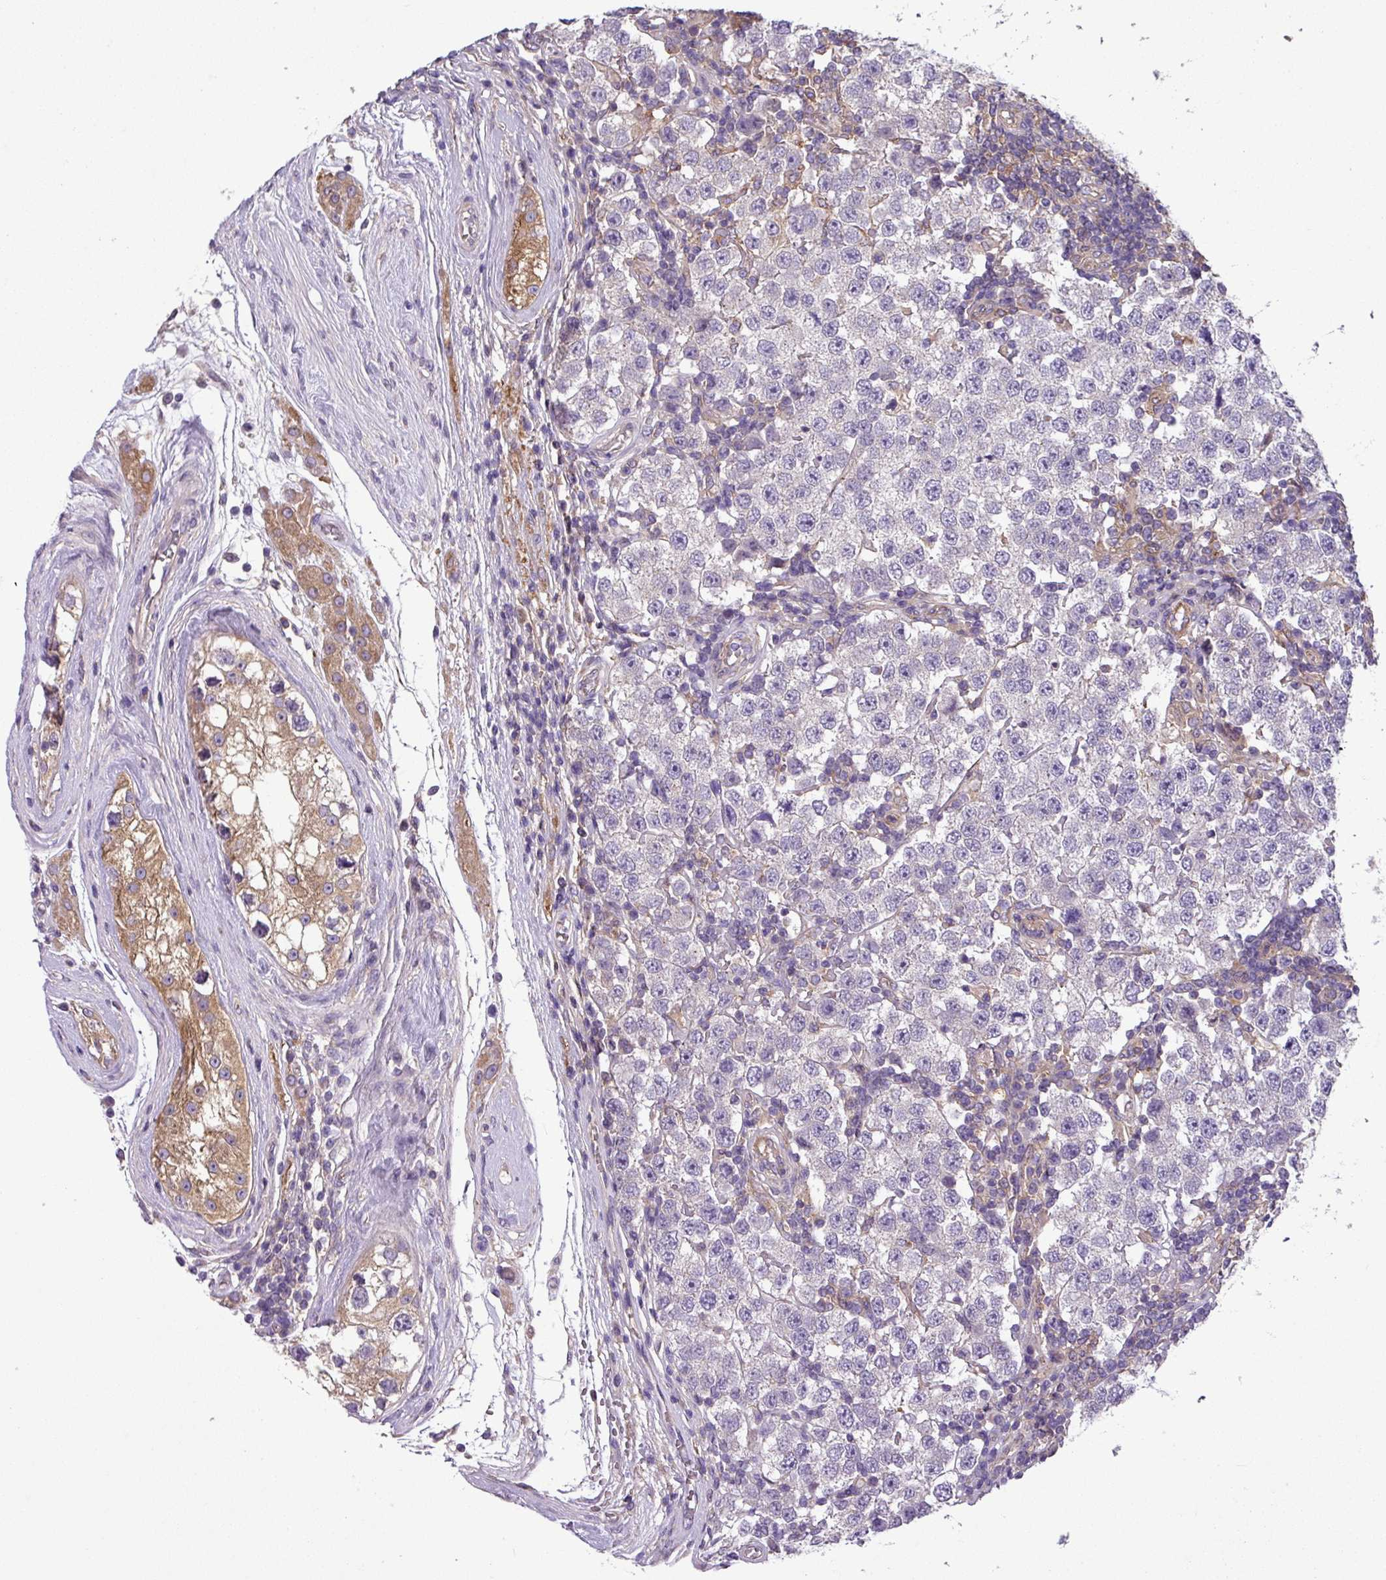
{"staining": {"intensity": "negative", "quantity": "none", "location": "none"}, "tissue": "testis cancer", "cell_type": "Tumor cells", "image_type": "cancer", "snomed": [{"axis": "morphology", "description": "Seminoma, NOS"}, {"axis": "topography", "description": "Testis"}], "caption": "Tumor cells show no significant expression in seminoma (testis).", "gene": "SLC23A2", "patient": {"sex": "male", "age": 34}}